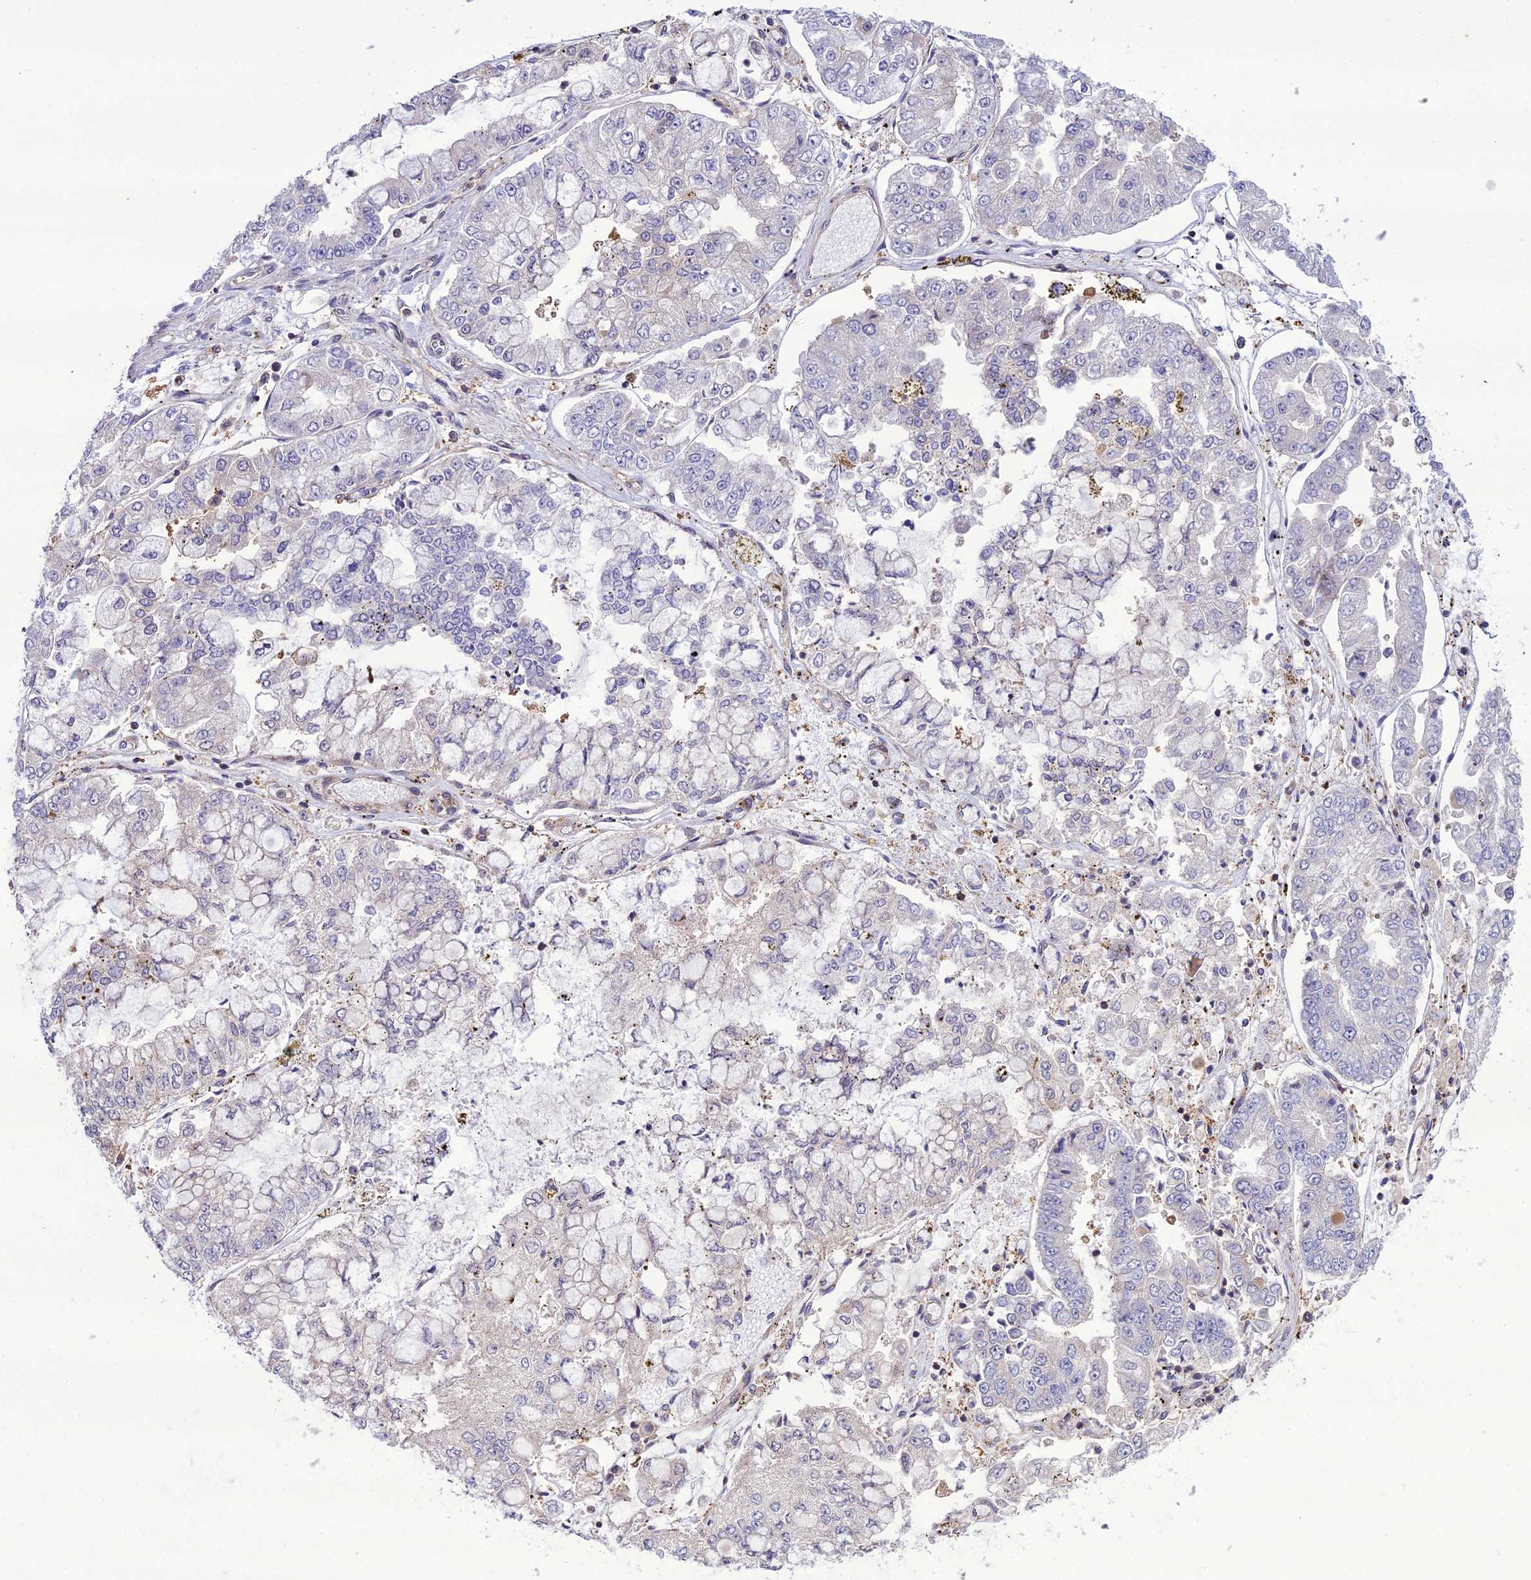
{"staining": {"intensity": "negative", "quantity": "none", "location": "none"}, "tissue": "stomach cancer", "cell_type": "Tumor cells", "image_type": "cancer", "snomed": [{"axis": "morphology", "description": "Adenocarcinoma, NOS"}, {"axis": "topography", "description": "Stomach"}], "caption": "A high-resolution histopathology image shows IHC staining of stomach cancer (adenocarcinoma), which exhibits no significant expression in tumor cells.", "gene": "GDF6", "patient": {"sex": "male", "age": 76}}